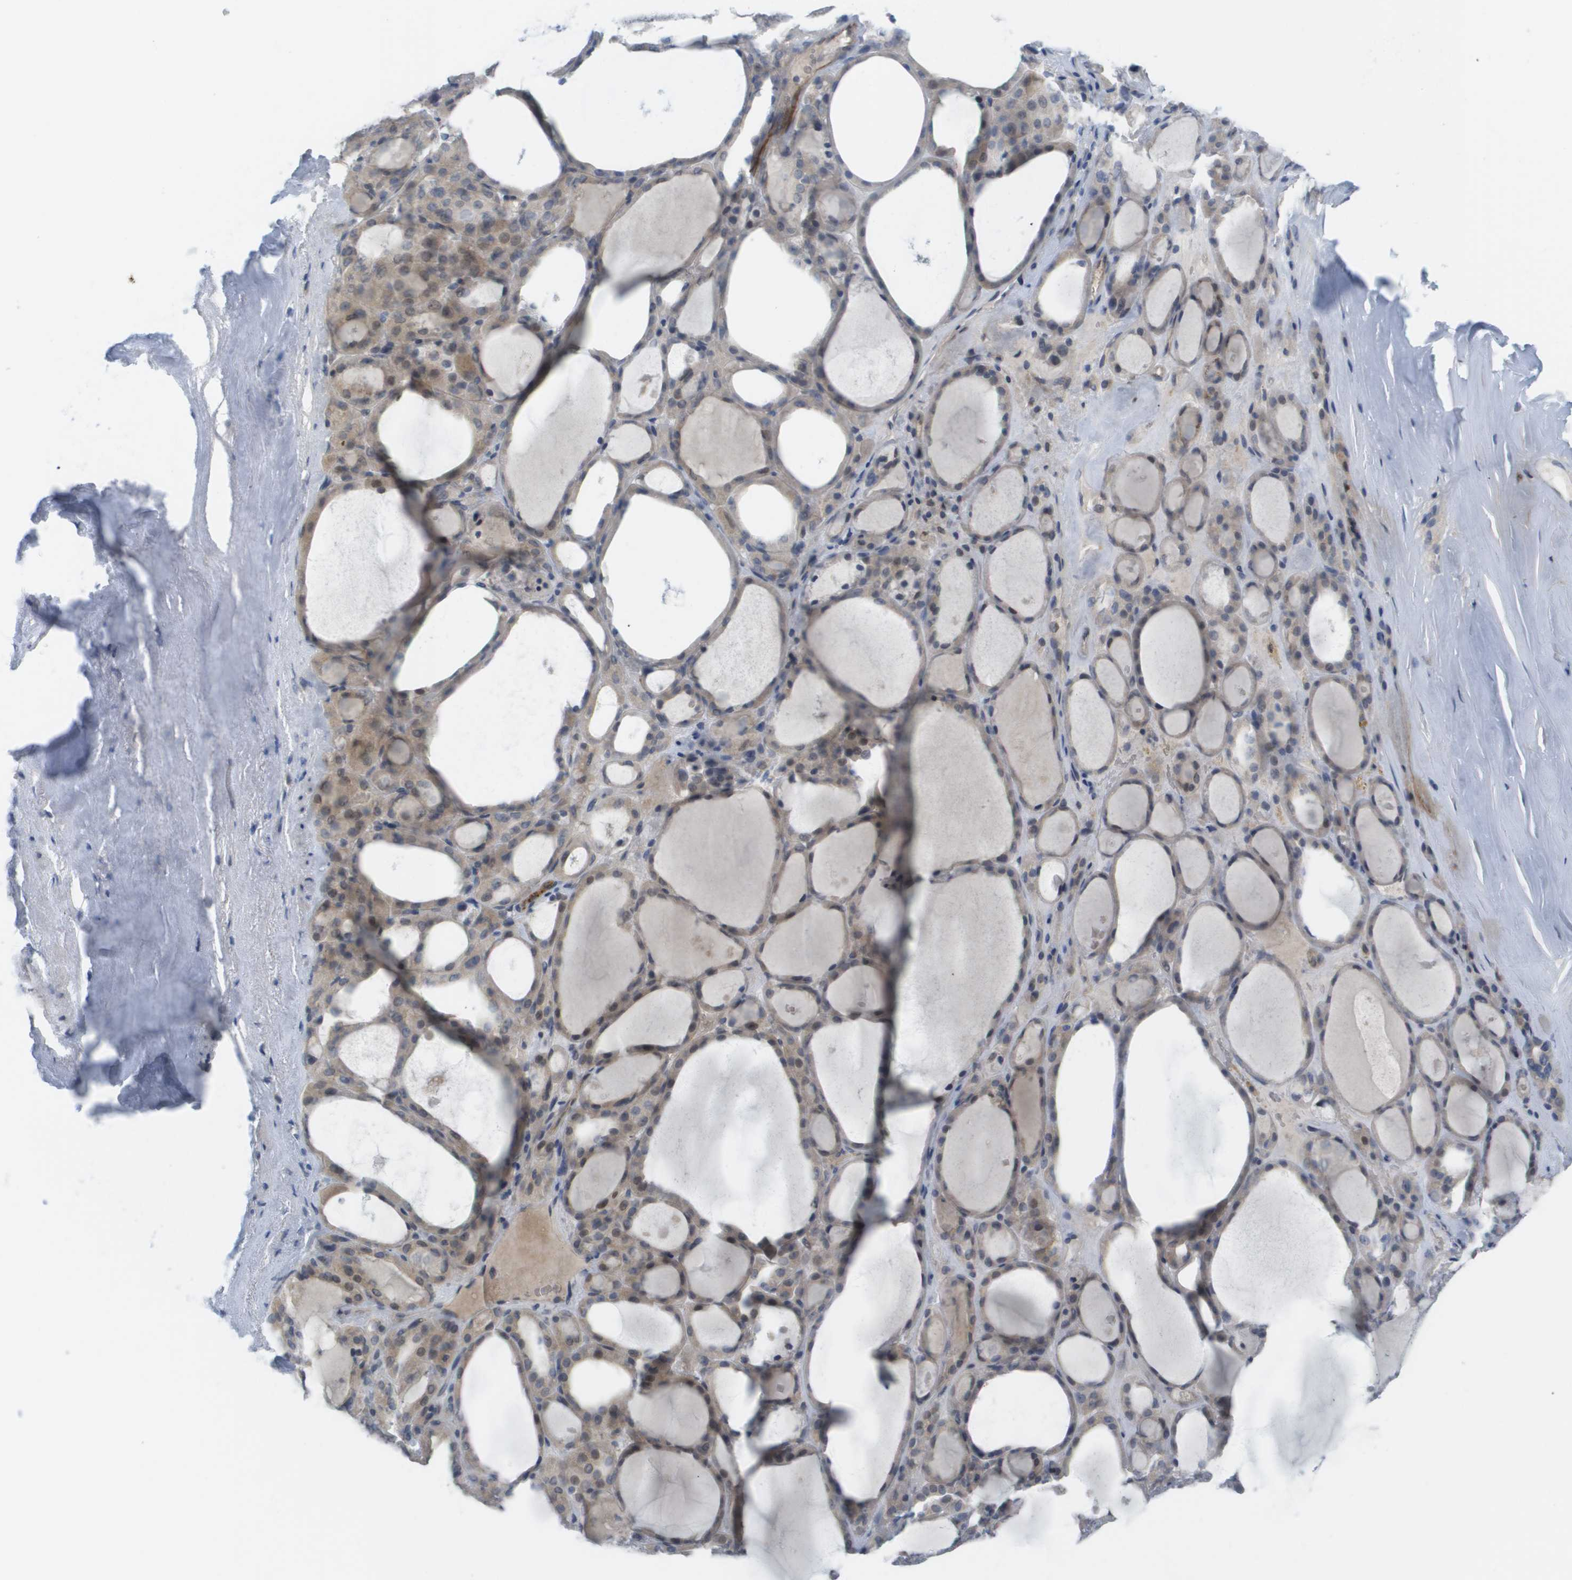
{"staining": {"intensity": "weak", "quantity": "25%-75%", "location": "cytoplasmic/membranous"}, "tissue": "thyroid gland", "cell_type": "Glandular cells", "image_type": "normal", "snomed": [{"axis": "morphology", "description": "Normal tissue, NOS"}, {"axis": "morphology", "description": "Carcinoma, NOS"}, {"axis": "topography", "description": "Thyroid gland"}], "caption": "Weak cytoplasmic/membranous staining is identified in about 25%-75% of glandular cells in unremarkable thyroid gland. Using DAB (brown) and hematoxylin (blue) stains, captured at high magnification using brightfield microscopy.", "gene": "PDE4A", "patient": {"sex": "female", "age": 86}}